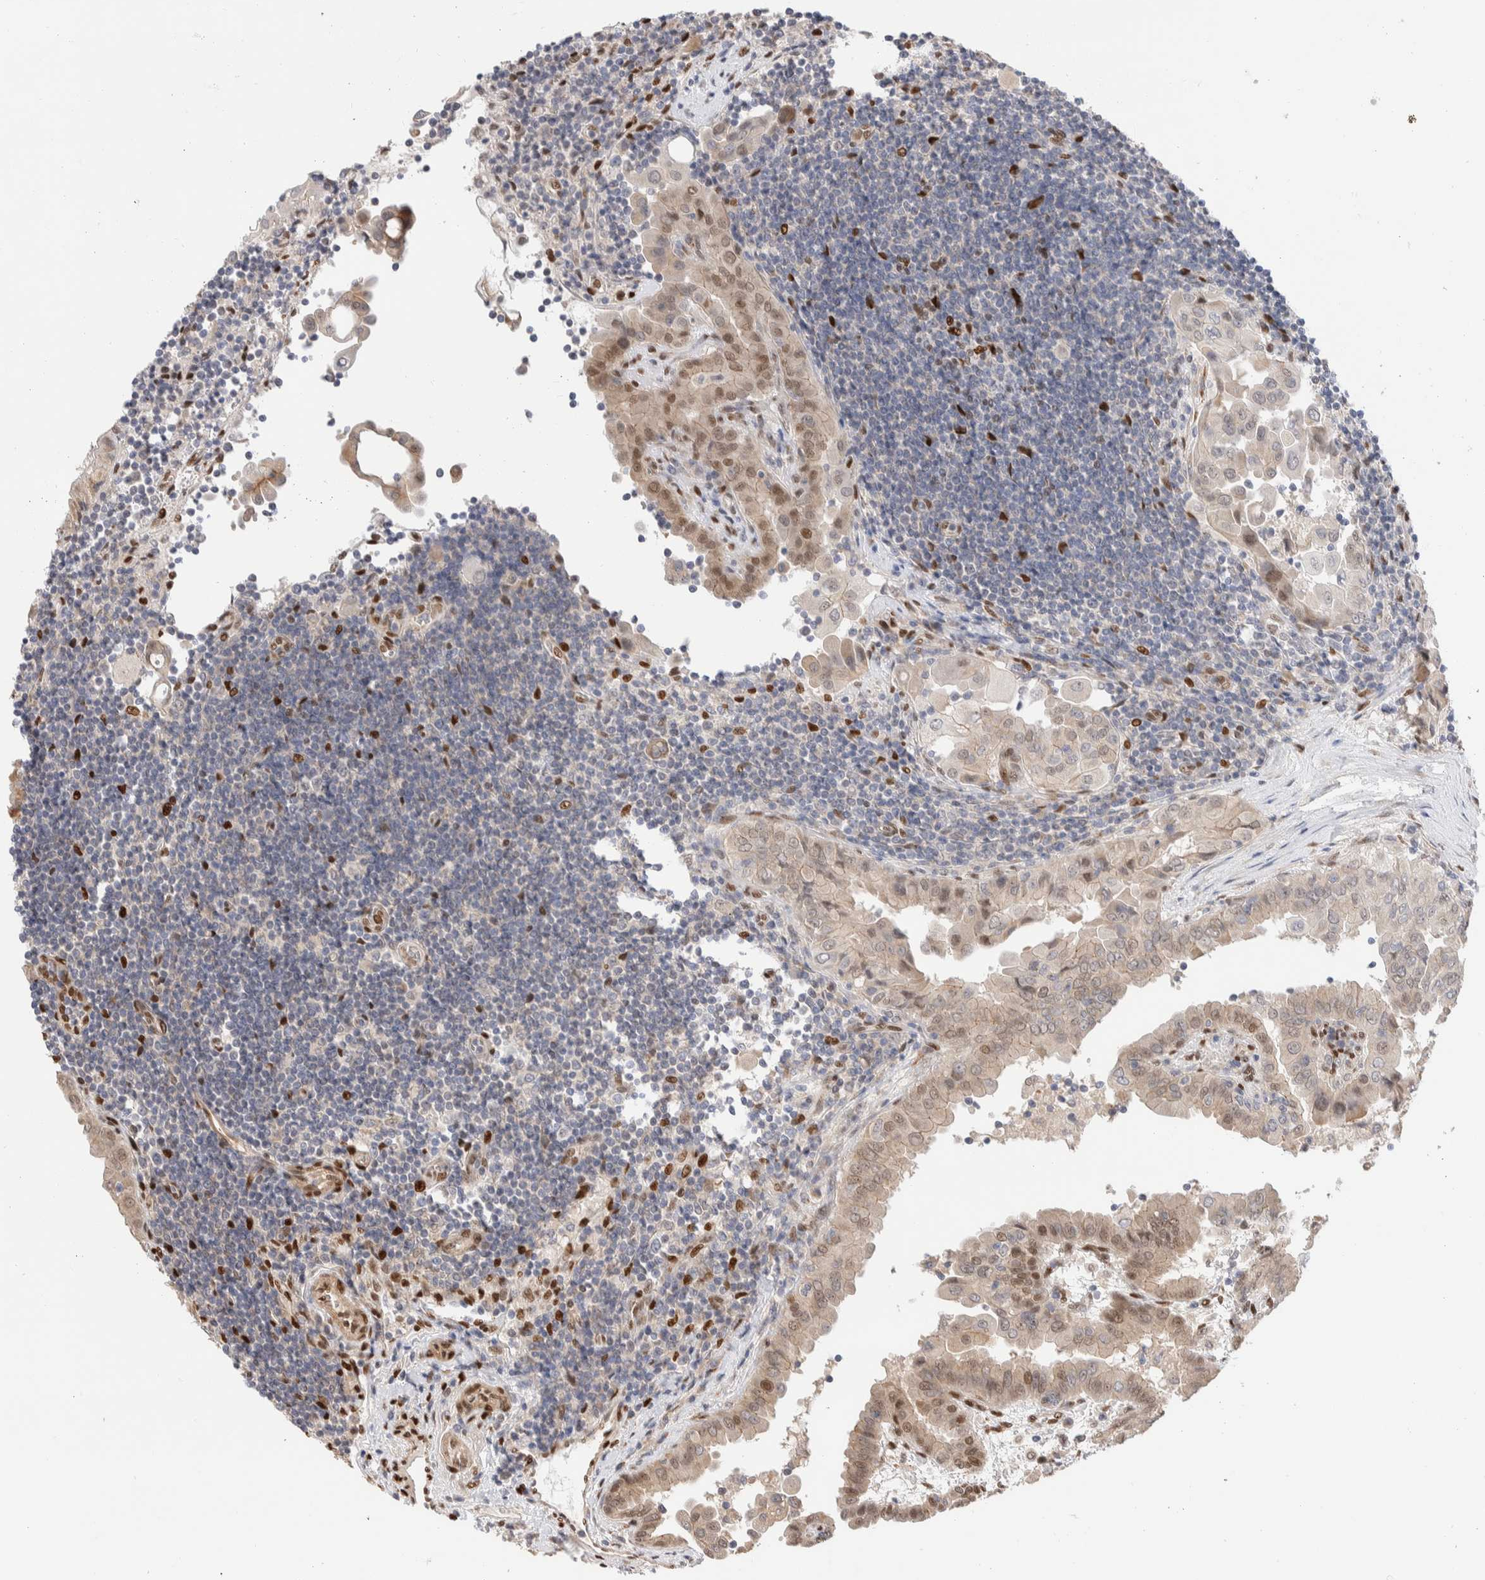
{"staining": {"intensity": "weak", "quantity": ">75%", "location": "cytoplasmic/membranous,nuclear"}, "tissue": "thyroid cancer", "cell_type": "Tumor cells", "image_type": "cancer", "snomed": [{"axis": "morphology", "description": "Papillary adenocarcinoma, NOS"}, {"axis": "topography", "description": "Thyroid gland"}], "caption": "Tumor cells reveal low levels of weak cytoplasmic/membranous and nuclear staining in approximately >75% of cells in human papillary adenocarcinoma (thyroid).", "gene": "NSMAF", "patient": {"sex": "male", "age": 33}}